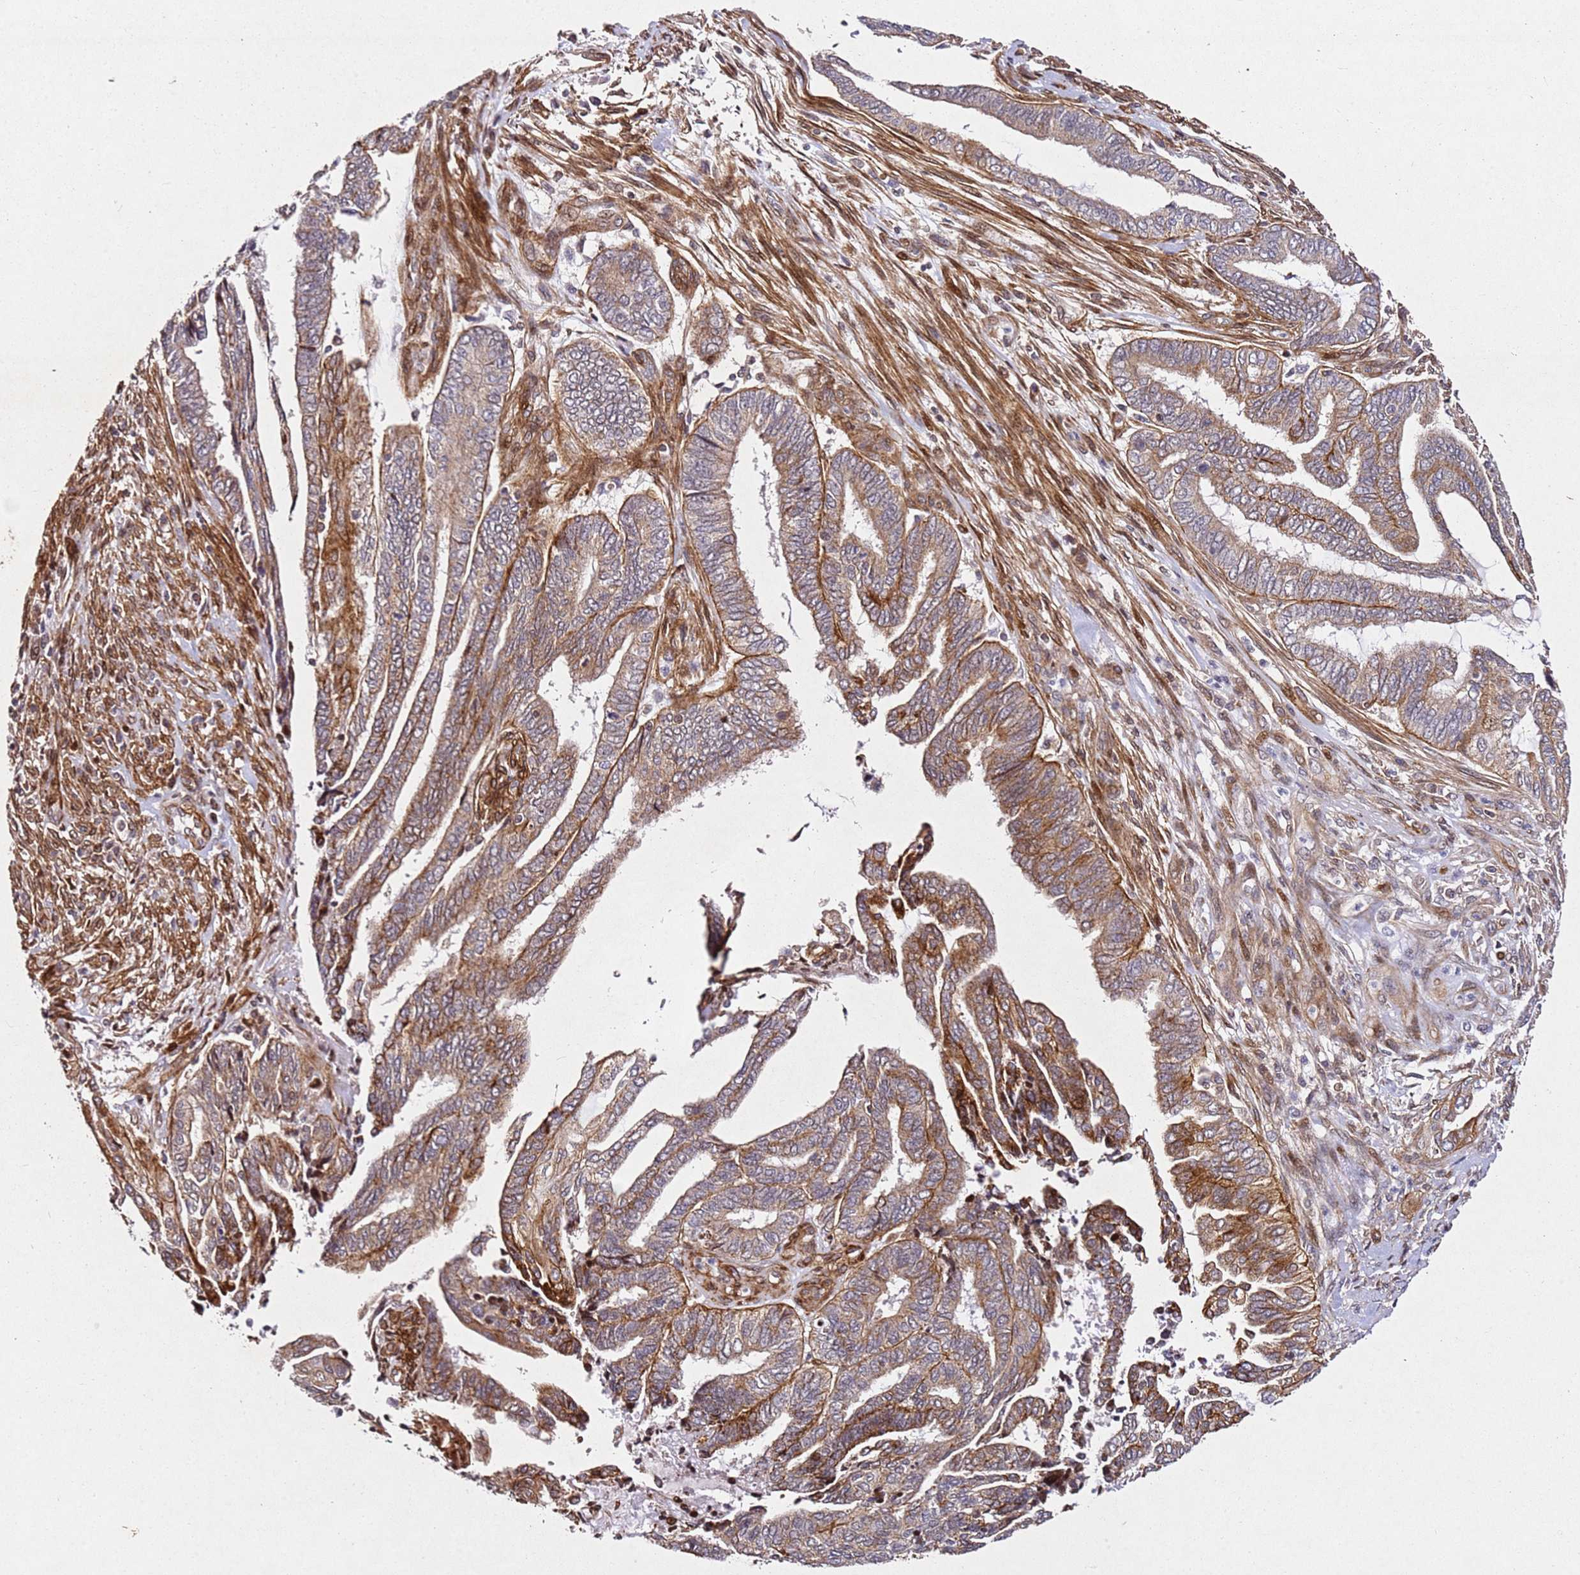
{"staining": {"intensity": "moderate", "quantity": ">75%", "location": "cytoplasmic/membranous"}, "tissue": "endometrial cancer", "cell_type": "Tumor cells", "image_type": "cancer", "snomed": [{"axis": "morphology", "description": "Adenocarcinoma, NOS"}, {"axis": "topography", "description": "Uterus"}, {"axis": "topography", "description": "Endometrium"}], "caption": "Protein staining of endometrial cancer tissue demonstrates moderate cytoplasmic/membranous staining in approximately >75% of tumor cells. The protein is shown in brown color, while the nuclei are stained blue.", "gene": "ZNF296", "patient": {"sex": "female", "age": 70}}